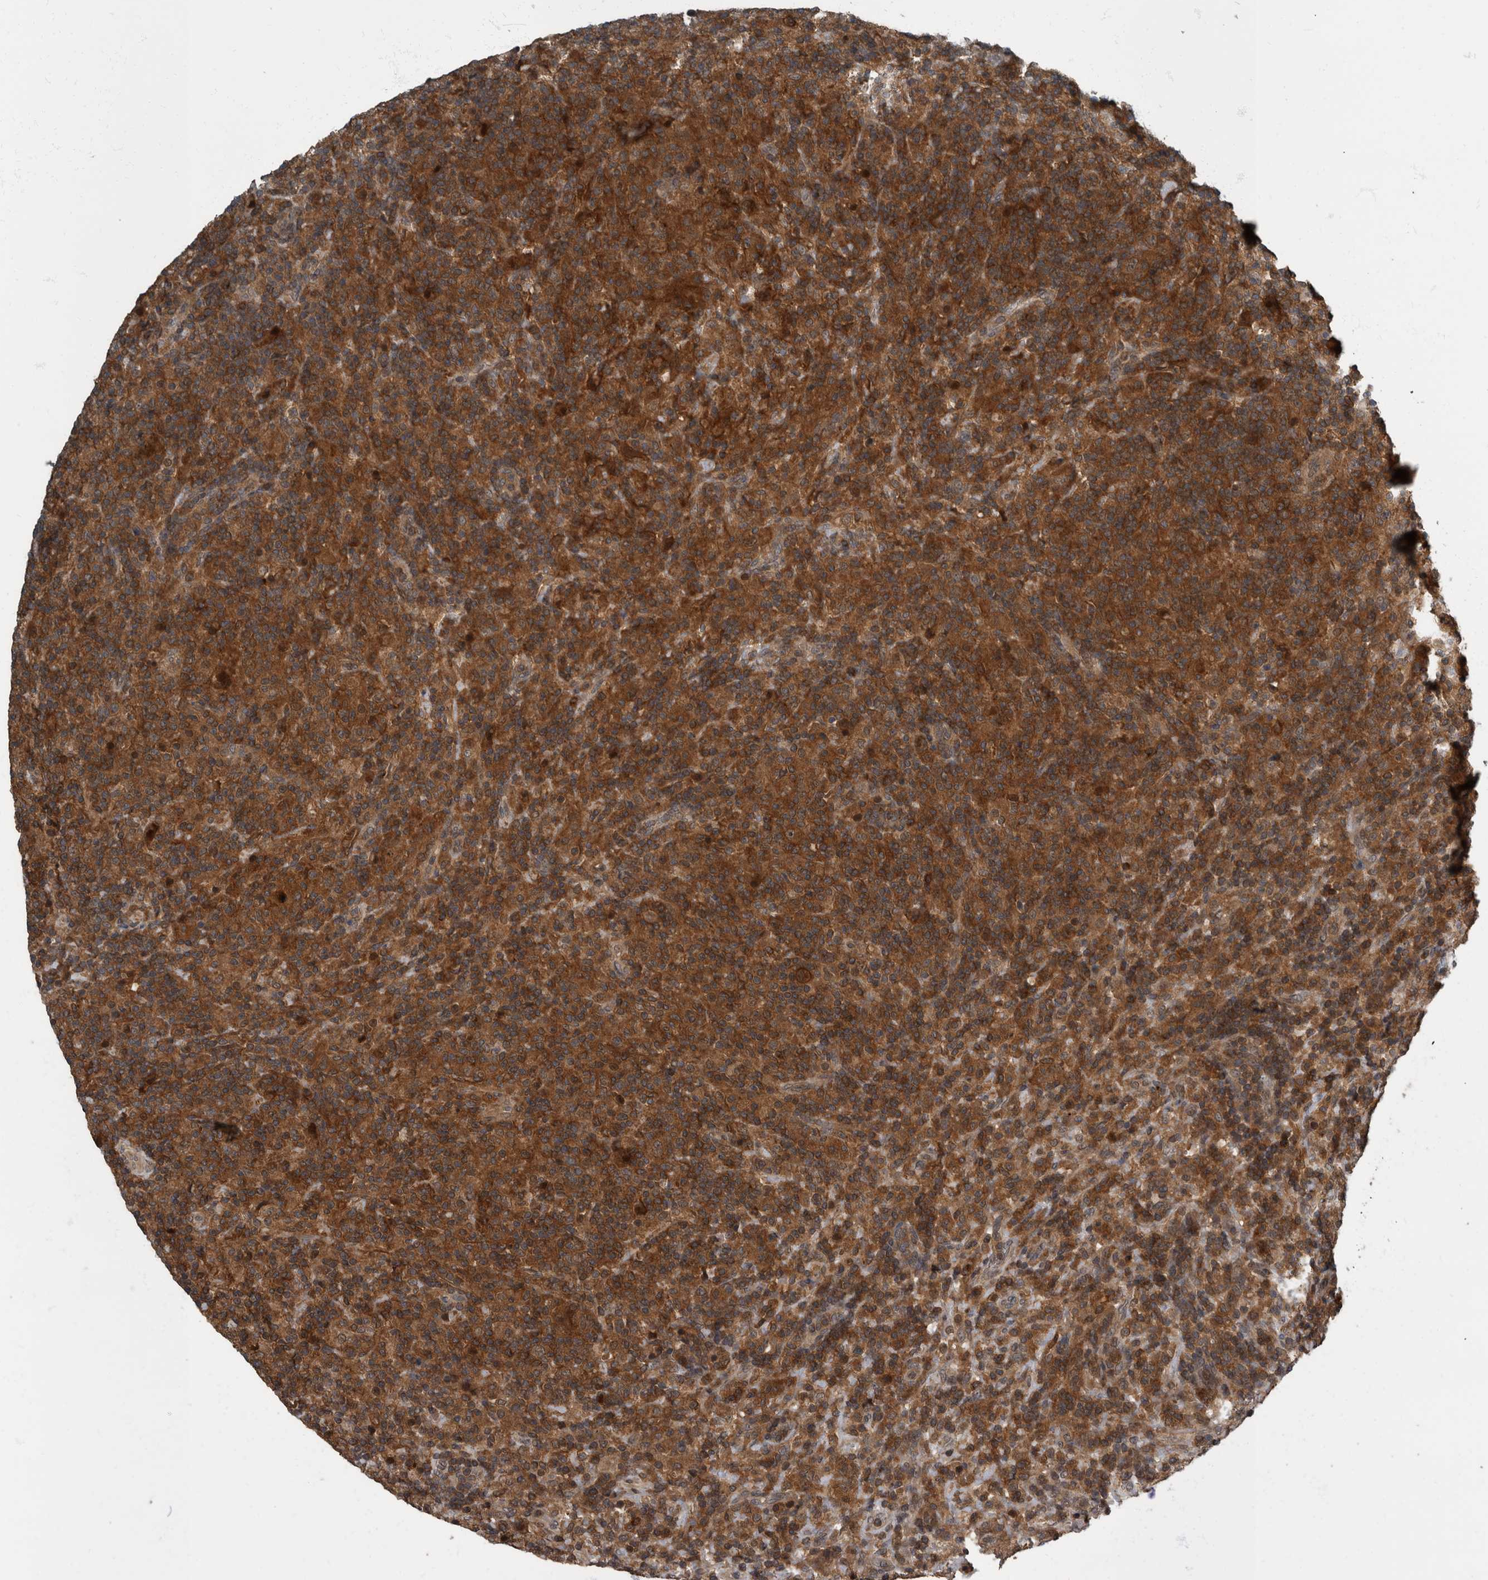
{"staining": {"intensity": "strong", "quantity": ">75%", "location": "cytoplasmic/membranous"}, "tissue": "lymphoma", "cell_type": "Tumor cells", "image_type": "cancer", "snomed": [{"axis": "morphology", "description": "Hodgkin's disease, NOS"}, {"axis": "topography", "description": "Lymph node"}], "caption": "Immunohistochemistry (IHC) histopathology image of neoplastic tissue: Hodgkin's disease stained using immunohistochemistry reveals high levels of strong protein expression localized specifically in the cytoplasmic/membranous of tumor cells, appearing as a cytoplasmic/membranous brown color.", "gene": "RABGGTB", "patient": {"sex": "male", "age": 70}}